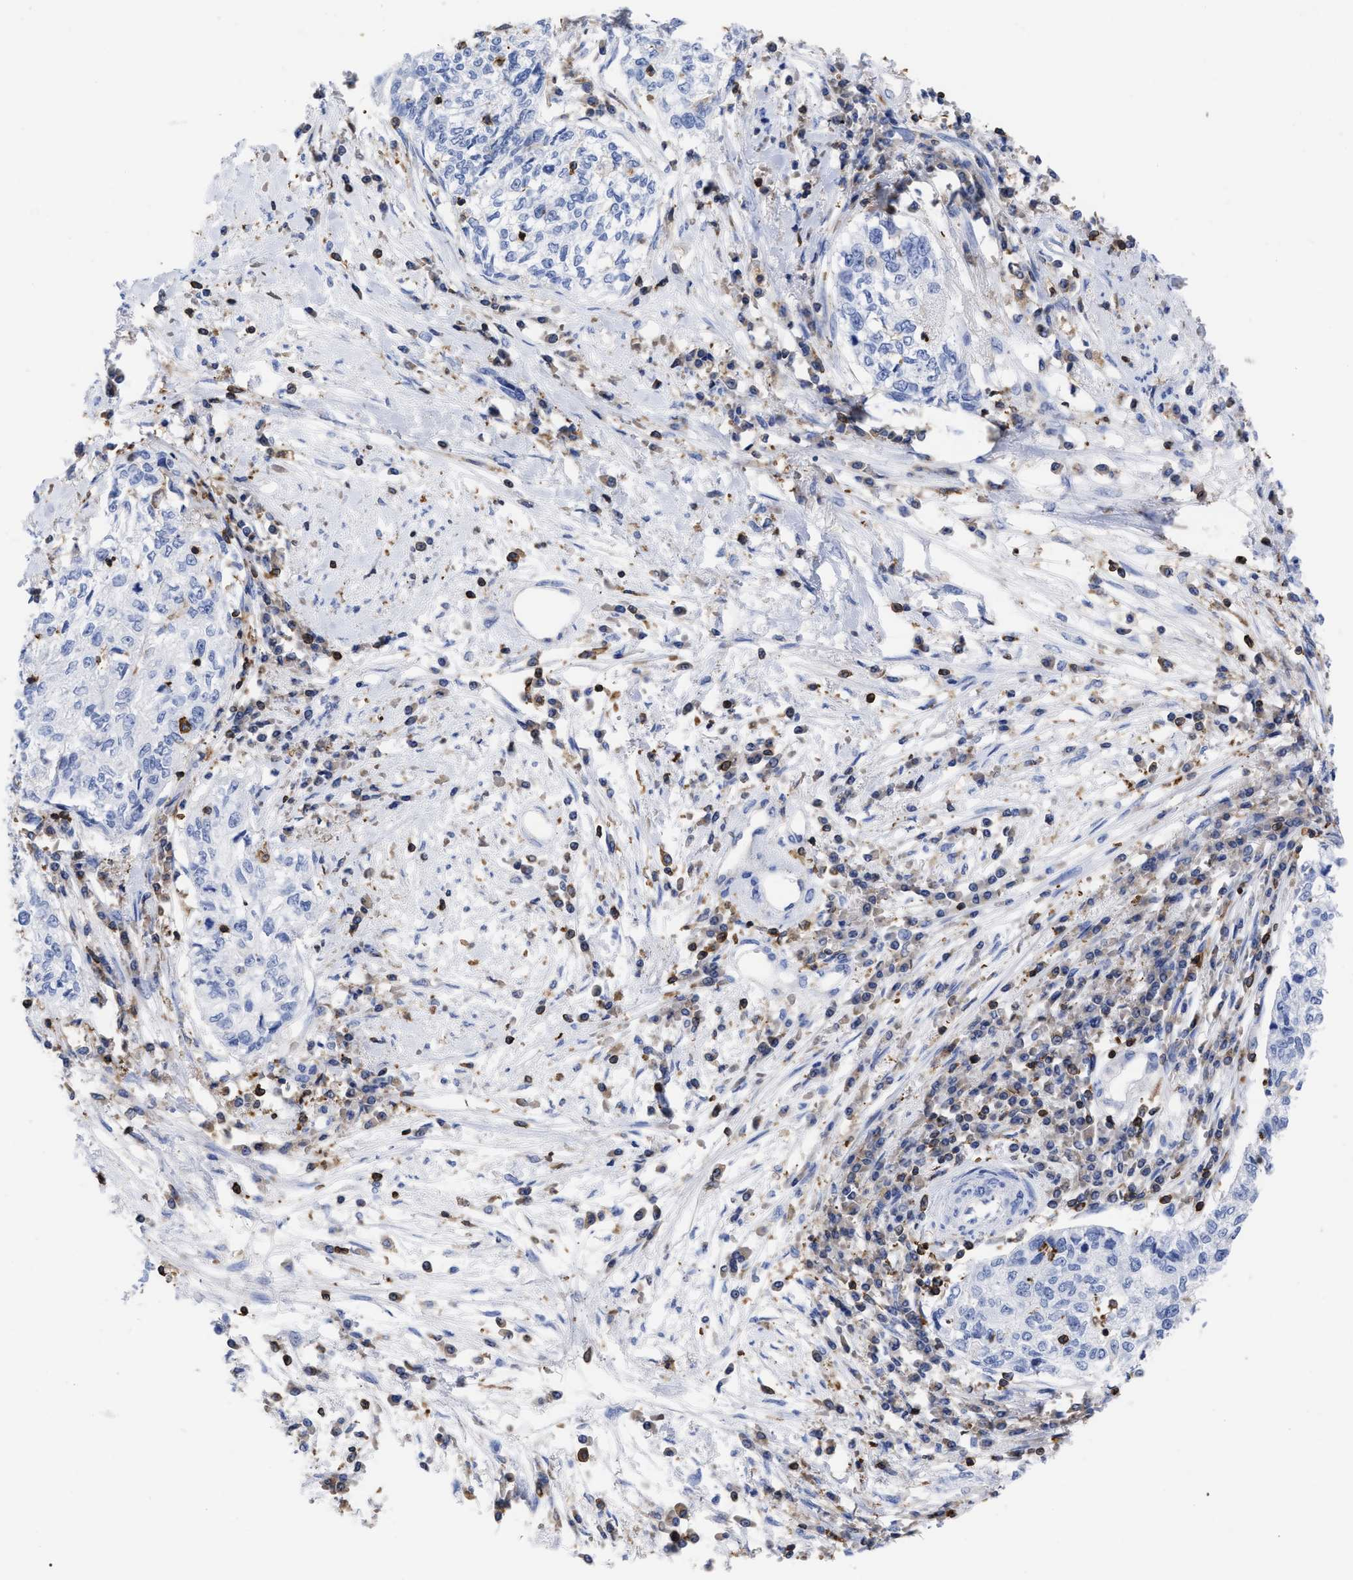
{"staining": {"intensity": "negative", "quantity": "none", "location": "none"}, "tissue": "cervical cancer", "cell_type": "Tumor cells", "image_type": "cancer", "snomed": [{"axis": "morphology", "description": "Squamous cell carcinoma, NOS"}, {"axis": "topography", "description": "Cervix"}], "caption": "Immunohistochemical staining of human cervical cancer exhibits no significant staining in tumor cells. Nuclei are stained in blue.", "gene": "HCLS1", "patient": {"sex": "female", "age": 57}}